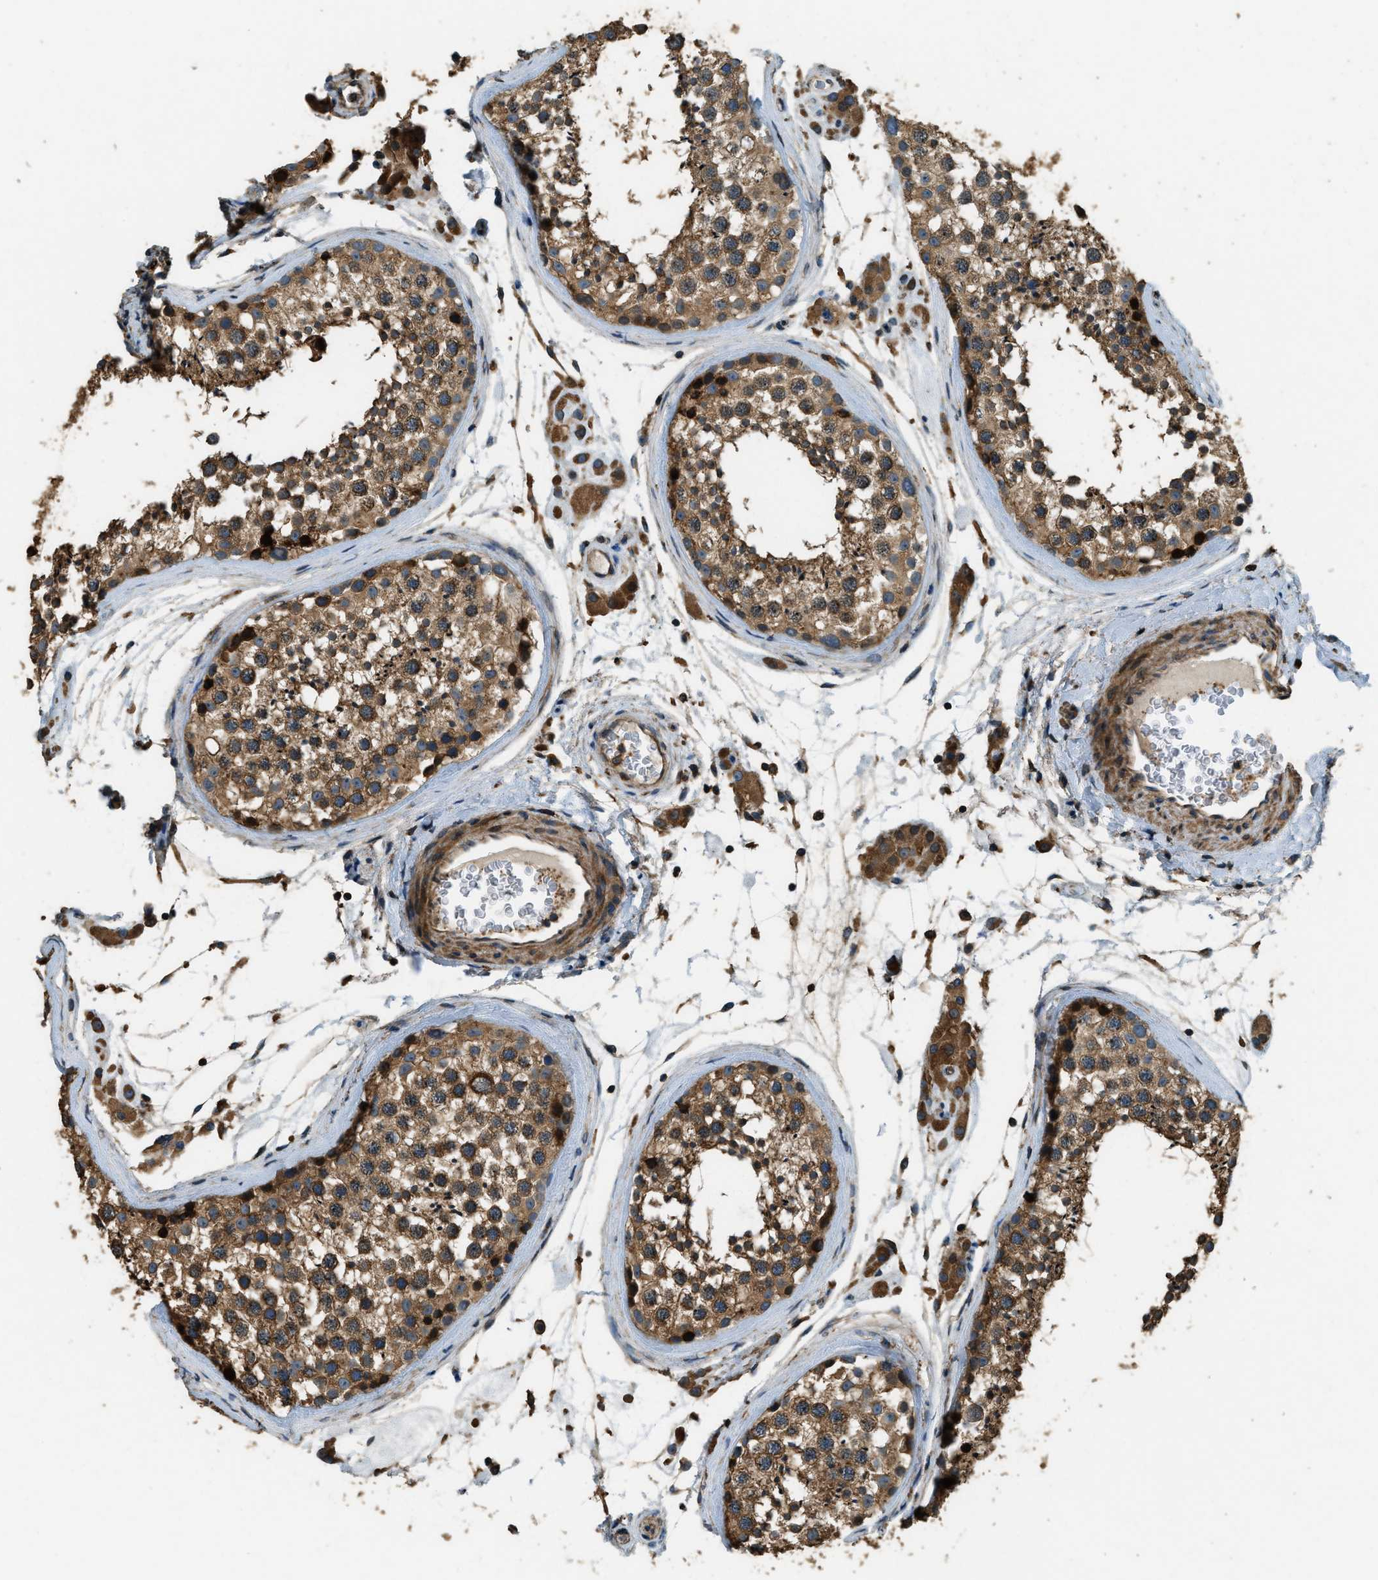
{"staining": {"intensity": "moderate", "quantity": ">75%", "location": "cytoplasmic/membranous"}, "tissue": "testis", "cell_type": "Cells in seminiferous ducts", "image_type": "normal", "snomed": [{"axis": "morphology", "description": "Normal tissue, NOS"}, {"axis": "topography", "description": "Testis"}], "caption": "Immunohistochemical staining of normal human testis shows medium levels of moderate cytoplasmic/membranous staining in about >75% of cells in seminiferous ducts. The staining was performed using DAB (3,3'-diaminobenzidine), with brown indicating positive protein expression. Nuclei are stained blue with hematoxylin.", "gene": "ERGIC1", "patient": {"sex": "male", "age": 46}}